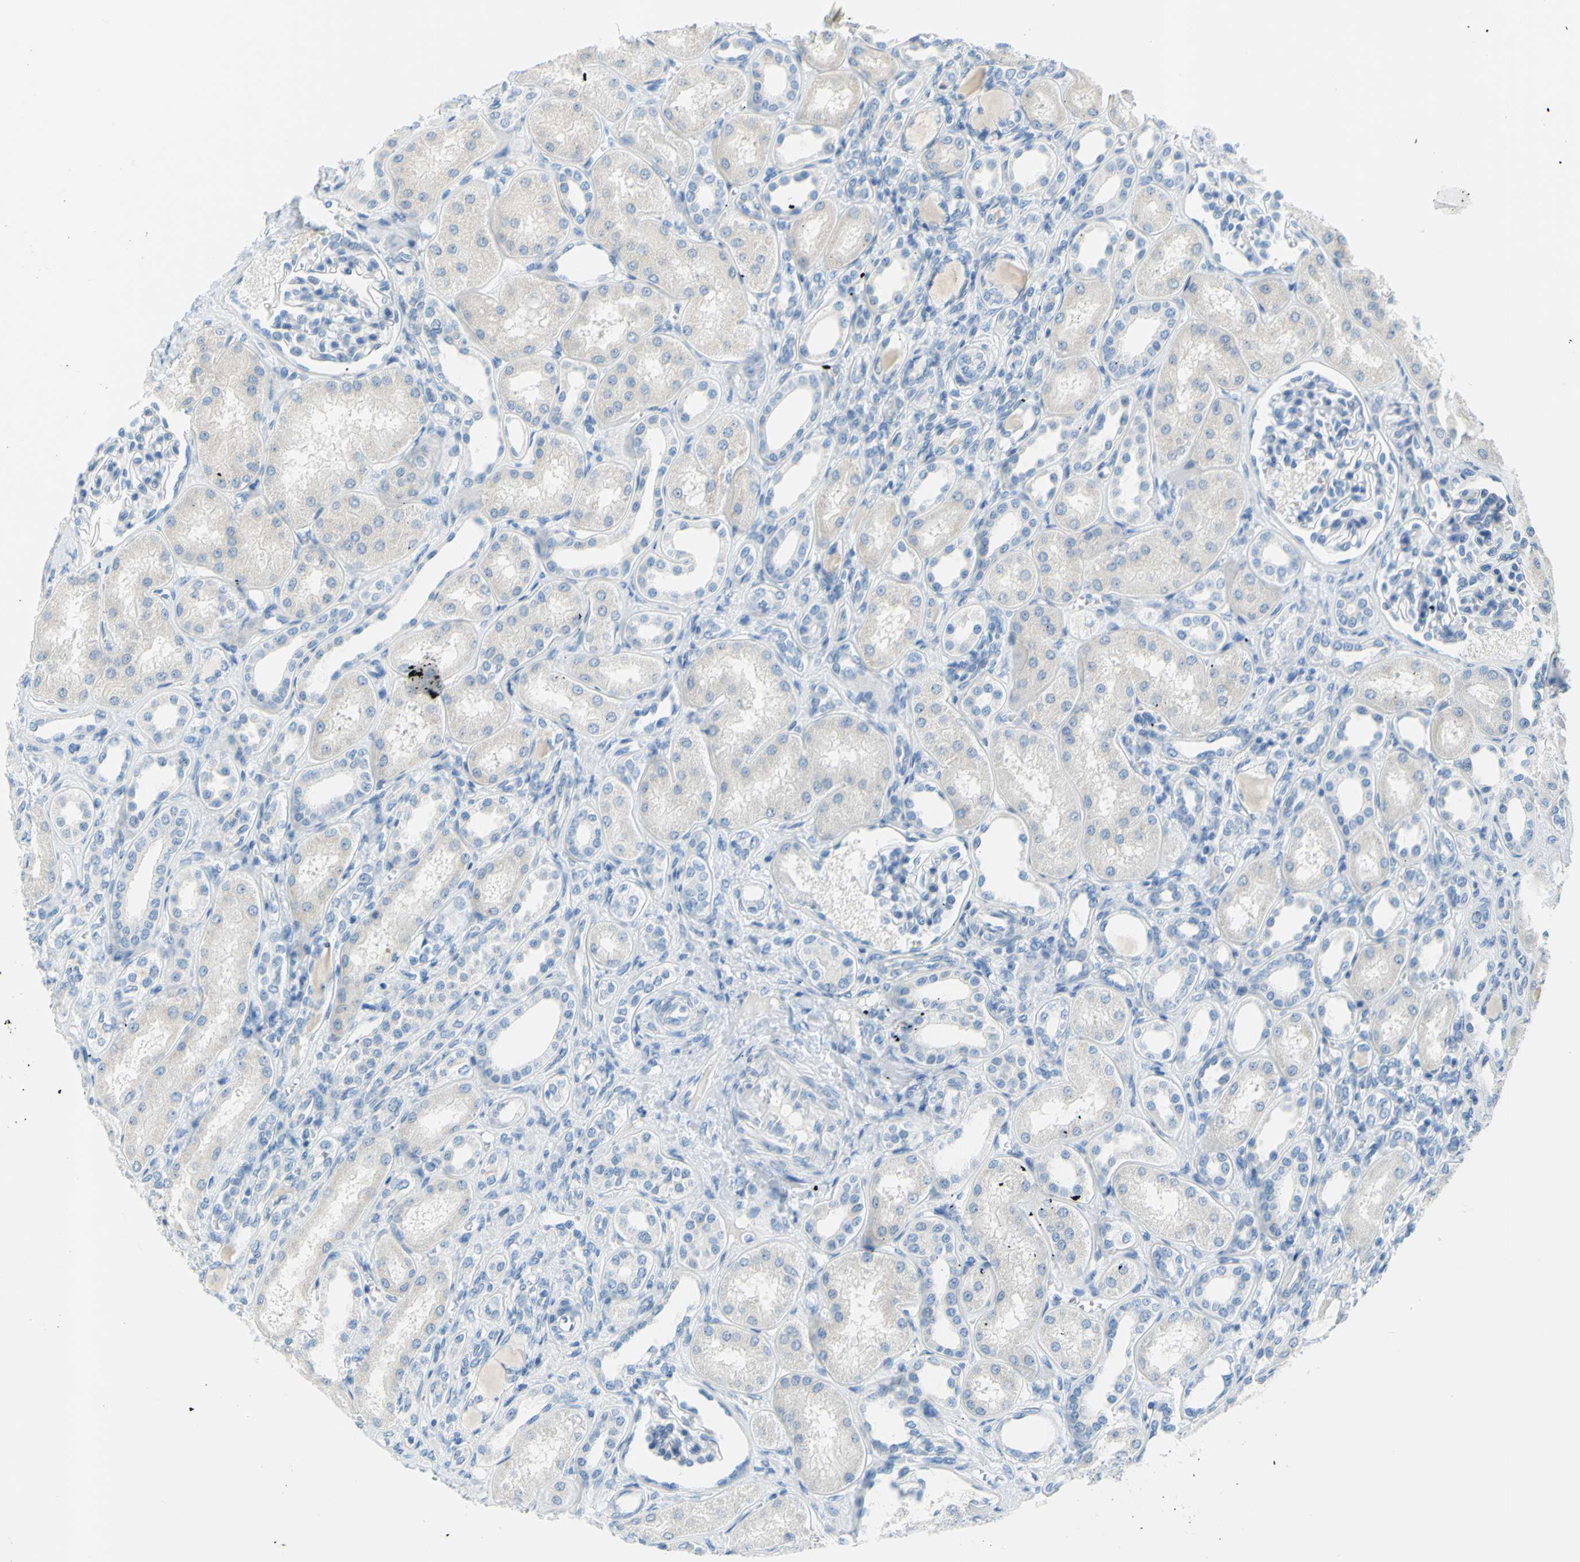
{"staining": {"intensity": "negative", "quantity": "none", "location": "none"}, "tissue": "kidney", "cell_type": "Cells in glomeruli", "image_type": "normal", "snomed": [{"axis": "morphology", "description": "Normal tissue, NOS"}, {"axis": "topography", "description": "Kidney"}], "caption": "Immunohistochemistry (IHC) histopathology image of unremarkable human kidney stained for a protein (brown), which reveals no staining in cells in glomeruli.", "gene": "DCT", "patient": {"sex": "male", "age": 7}}